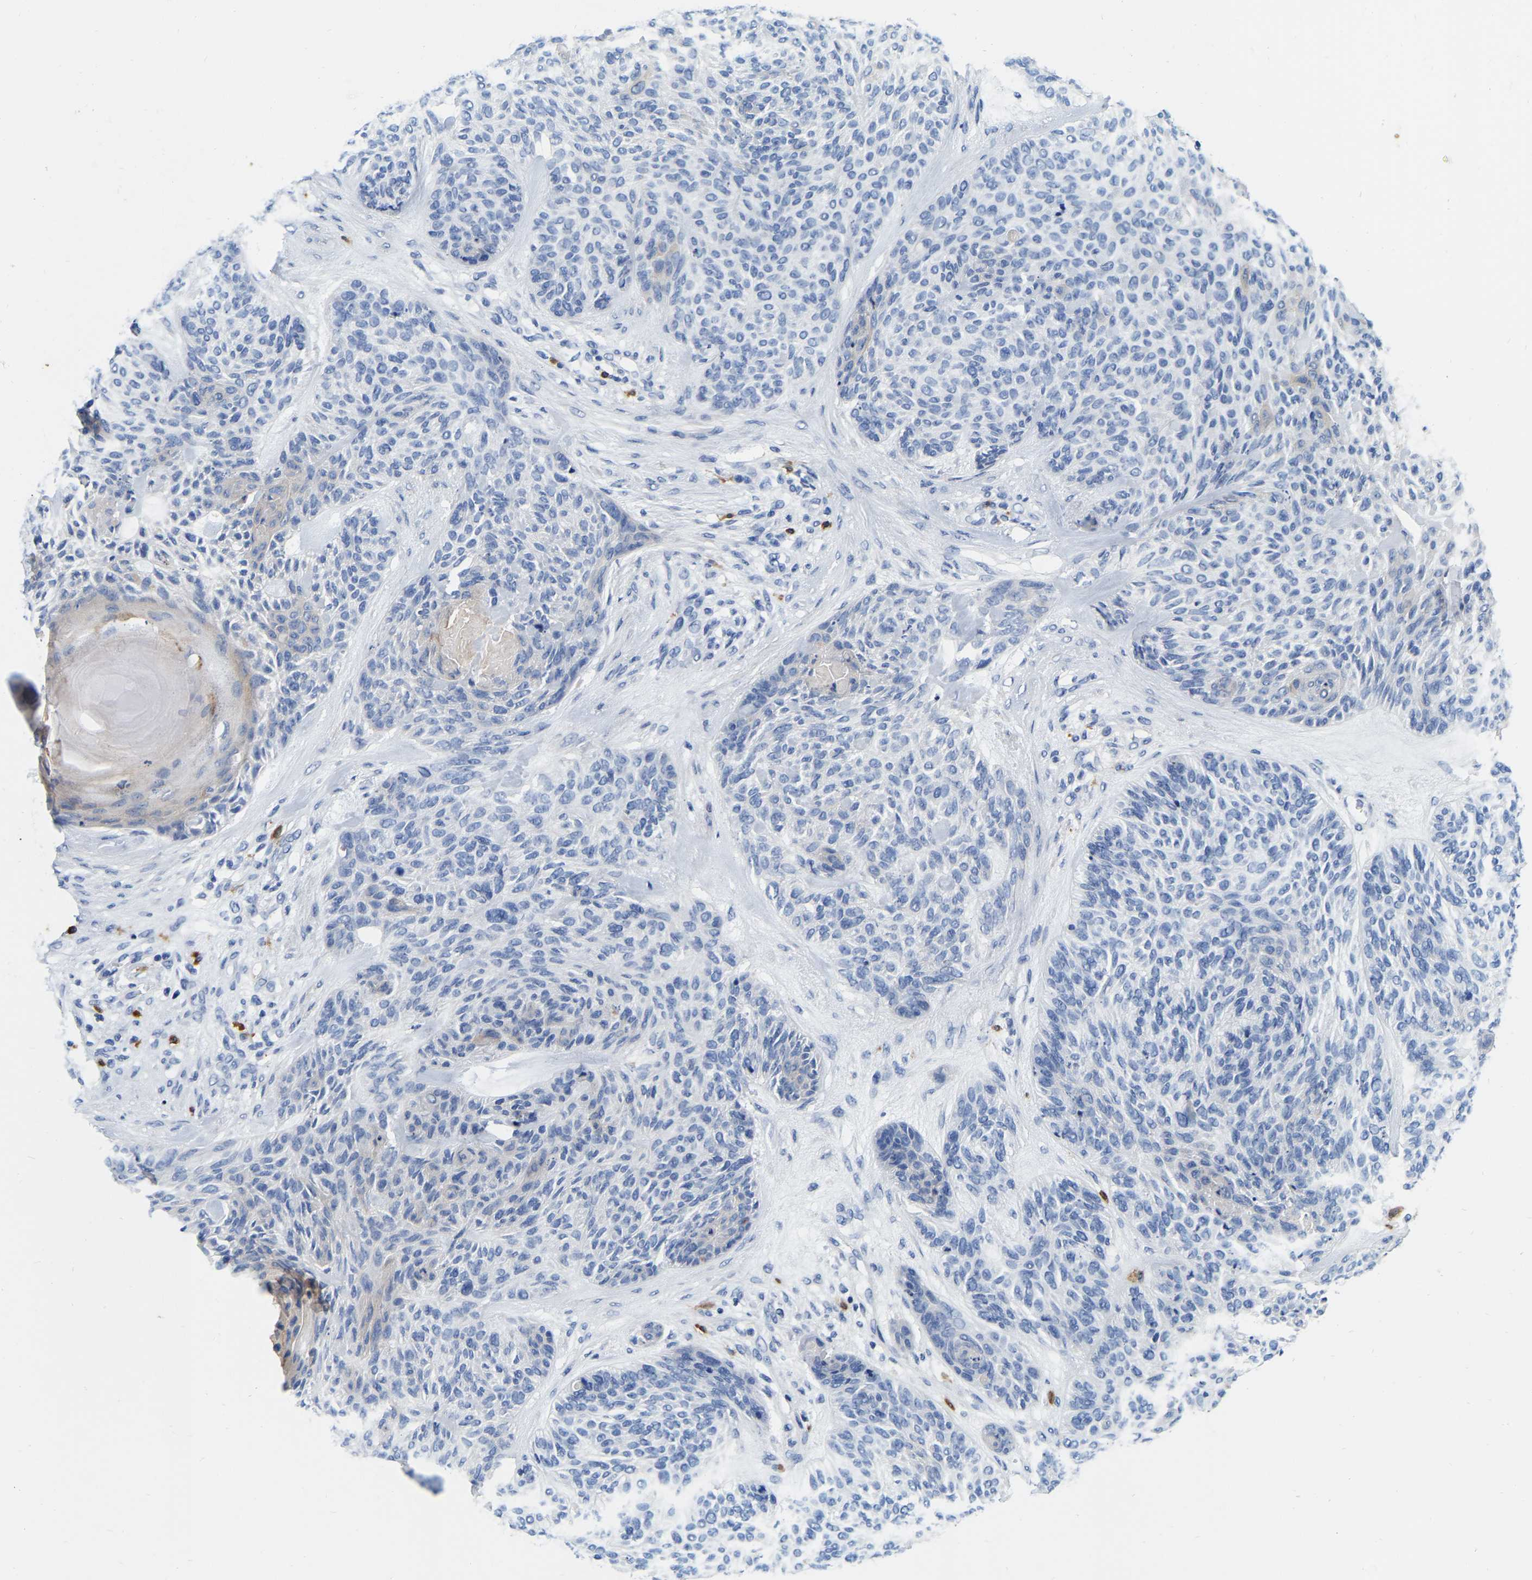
{"staining": {"intensity": "negative", "quantity": "none", "location": "none"}, "tissue": "skin cancer", "cell_type": "Tumor cells", "image_type": "cancer", "snomed": [{"axis": "morphology", "description": "Basal cell carcinoma"}, {"axis": "topography", "description": "Skin"}], "caption": "The micrograph shows no staining of tumor cells in basal cell carcinoma (skin).", "gene": "RAB27B", "patient": {"sex": "male", "age": 55}}